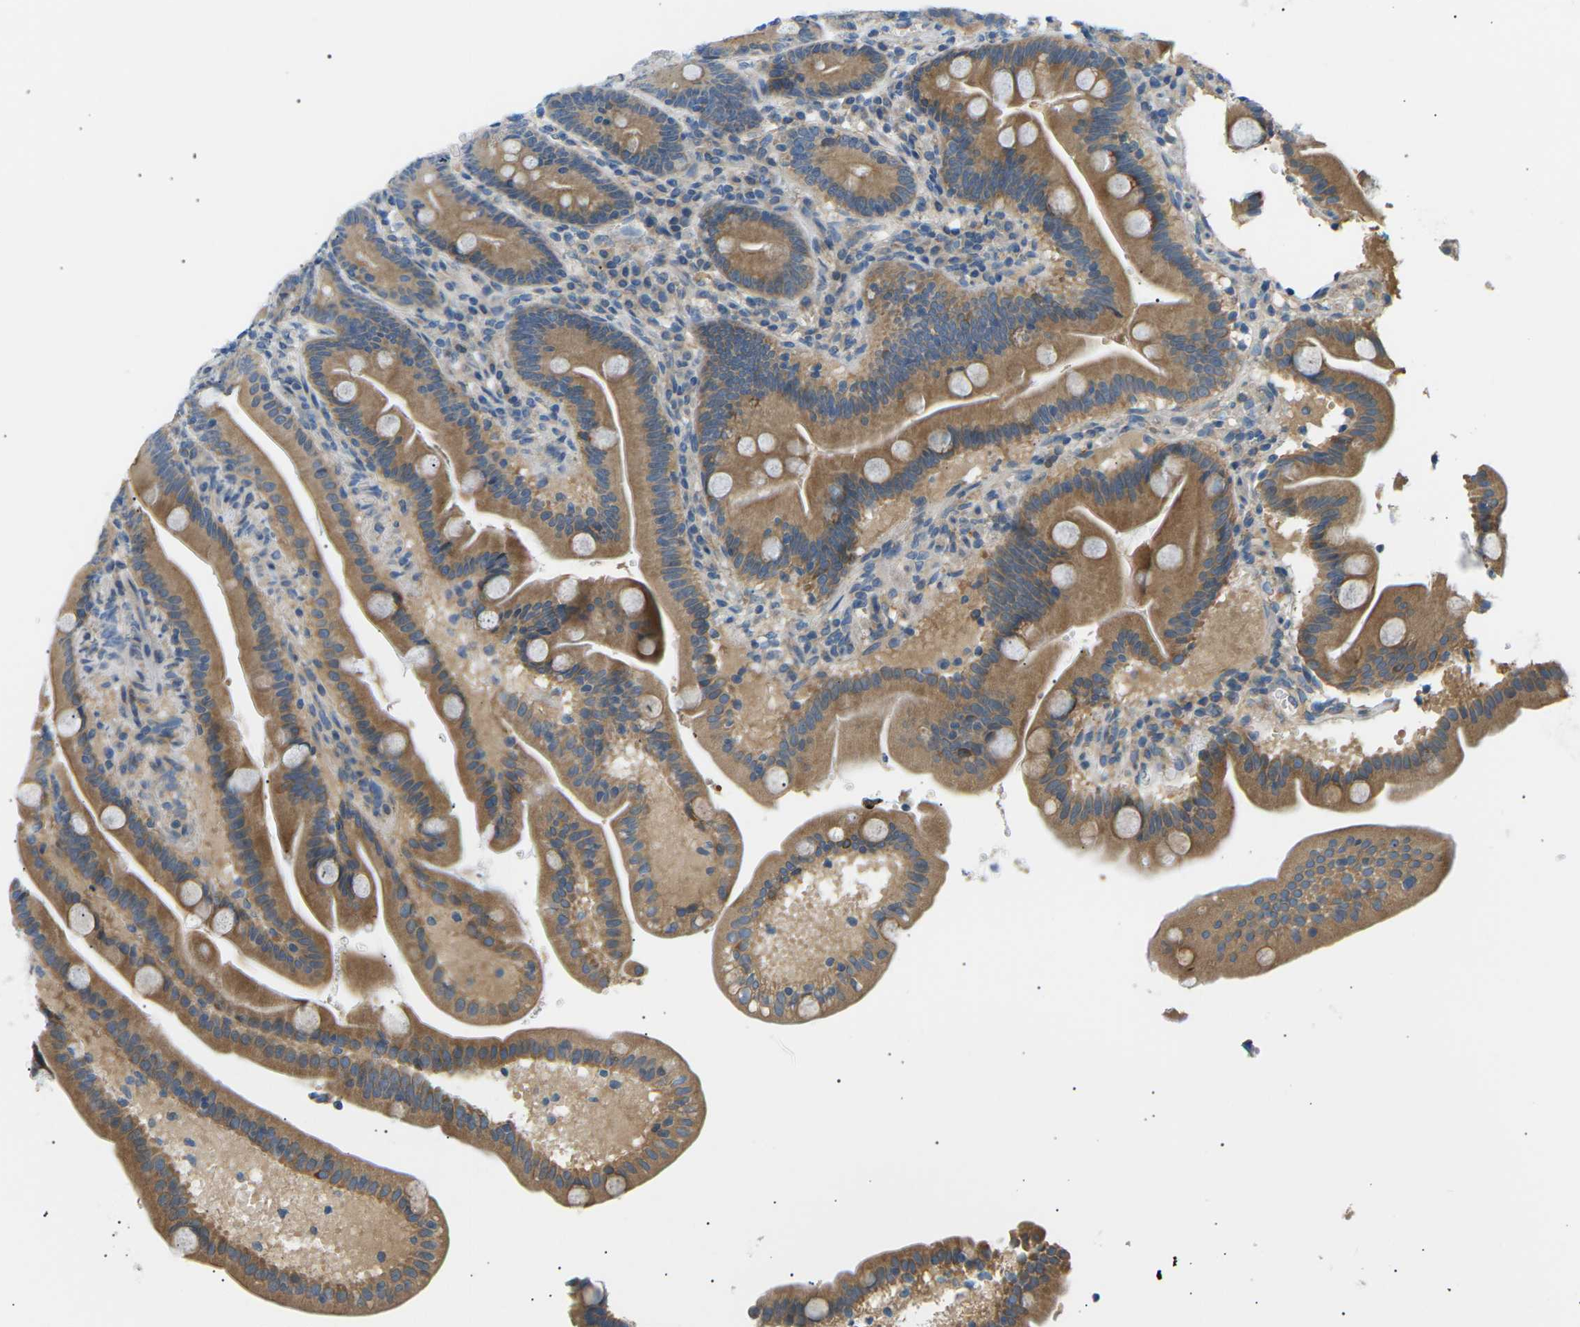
{"staining": {"intensity": "moderate", "quantity": ">75%", "location": "cytoplasmic/membranous"}, "tissue": "duodenum", "cell_type": "Glandular cells", "image_type": "normal", "snomed": [{"axis": "morphology", "description": "Normal tissue, NOS"}, {"axis": "topography", "description": "Duodenum"}], "caption": "This micrograph reveals IHC staining of benign duodenum, with medium moderate cytoplasmic/membranous expression in about >75% of glandular cells.", "gene": "TBC1D8", "patient": {"sex": "male", "age": 54}}